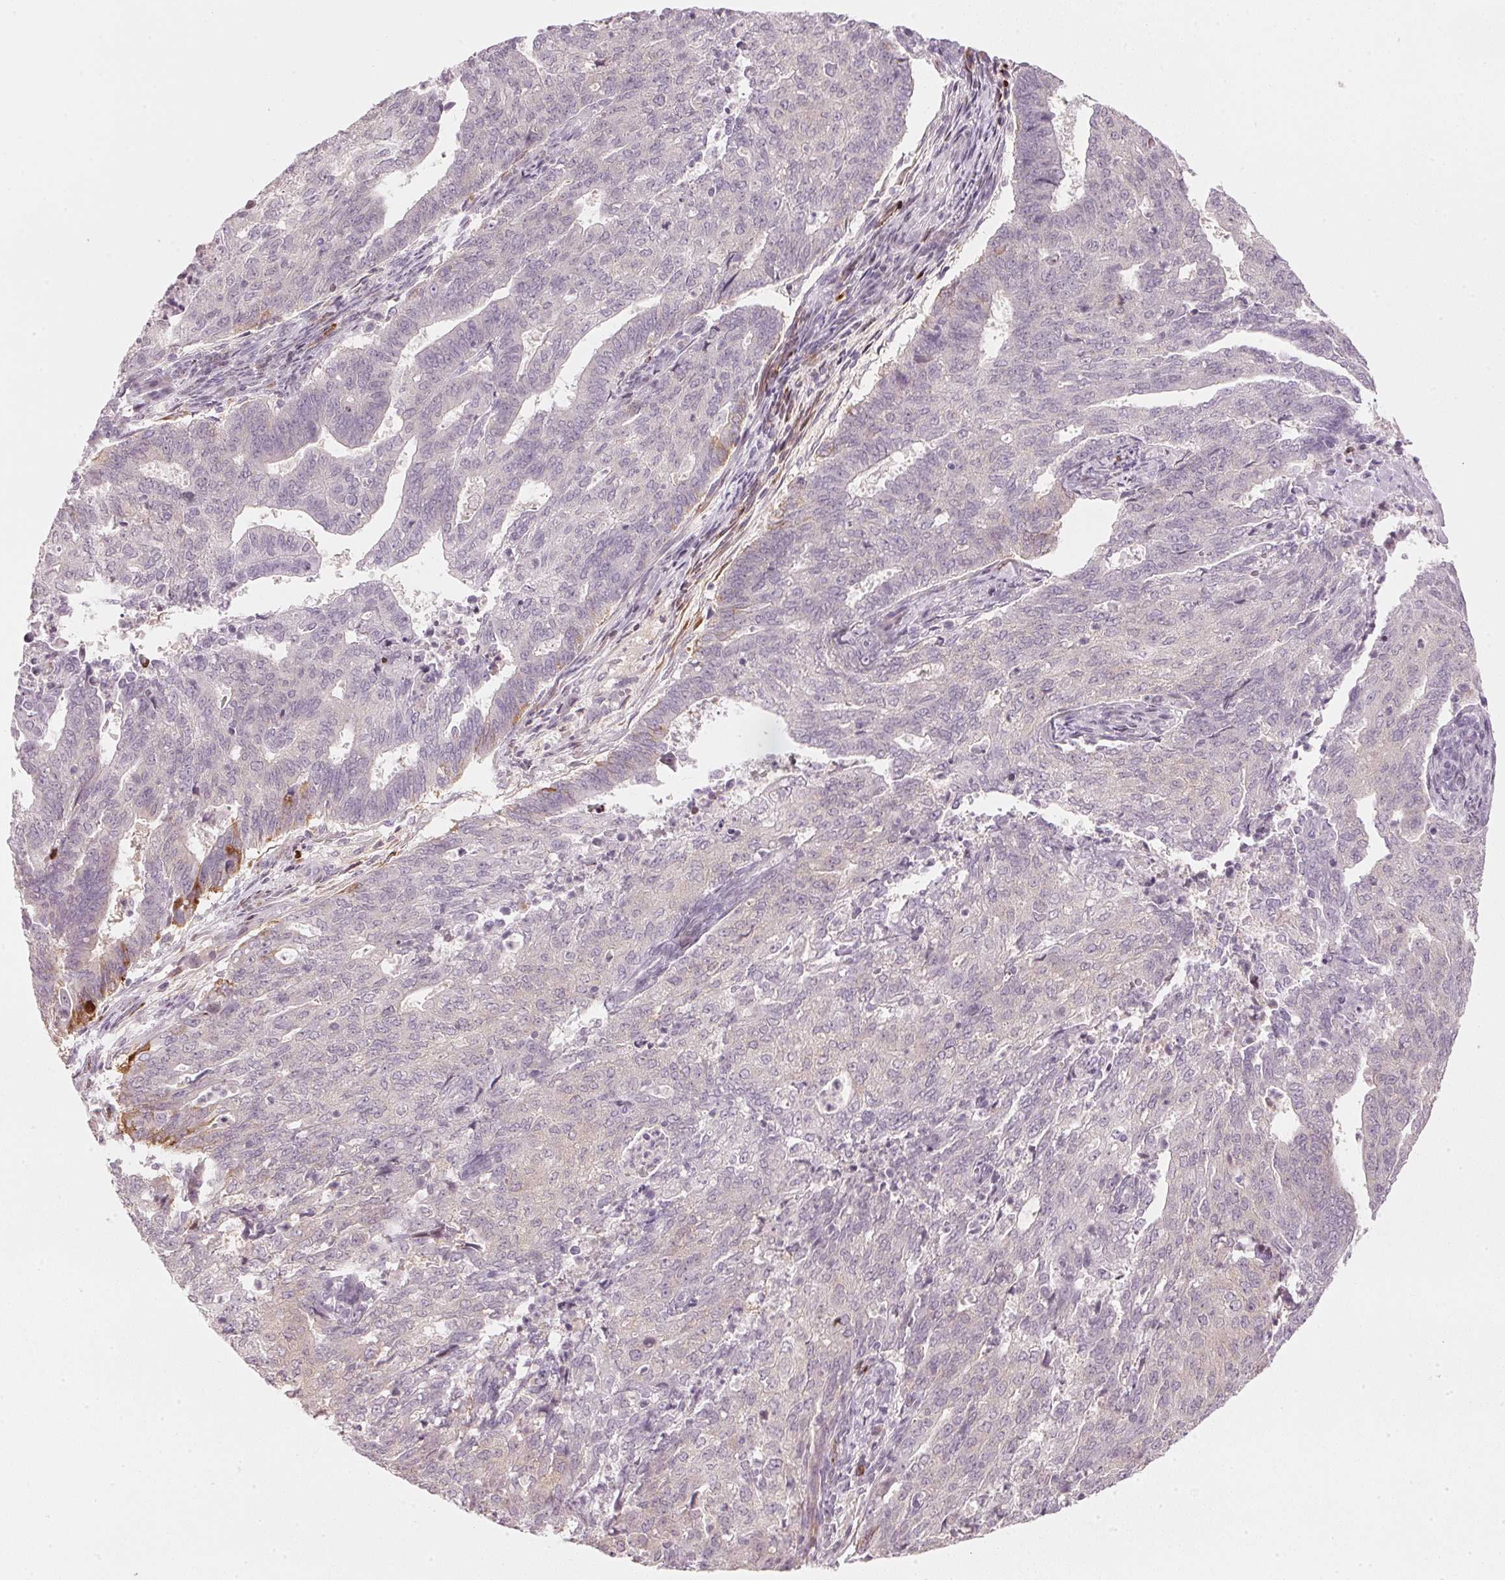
{"staining": {"intensity": "moderate", "quantity": "<25%", "location": "cytoplasmic/membranous"}, "tissue": "endometrial cancer", "cell_type": "Tumor cells", "image_type": "cancer", "snomed": [{"axis": "morphology", "description": "Adenocarcinoma, NOS"}, {"axis": "topography", "description": "Endometrium"}], "caption": "Moderate cytoplasmic/membranous staining is seen in about <25% of tumor cells in endometrial cancer.", "gene": "SFRP4", "patient": {"sex": "female", "age": 82}}